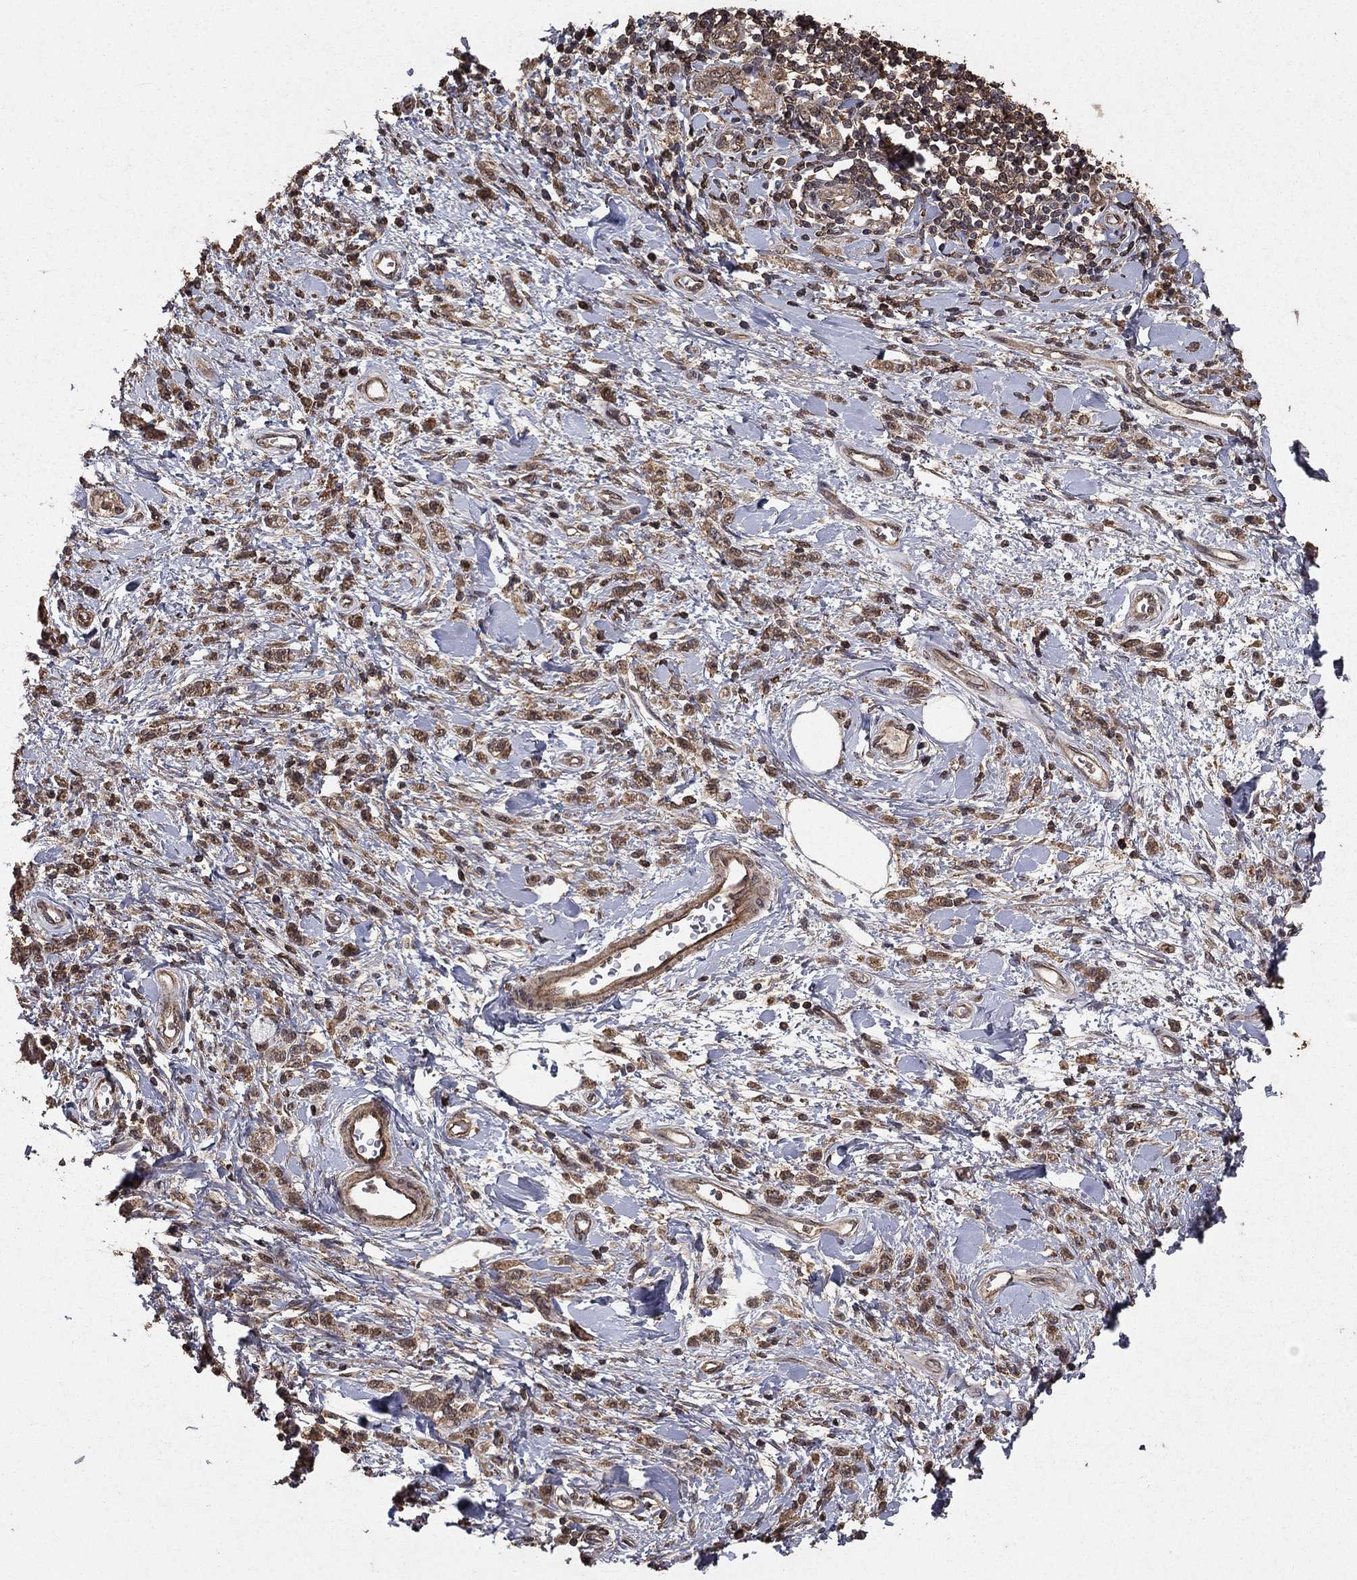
{"staining": {"intensity": "moderate", "quantity": "25%-75%", "location": "cytoplasmic/membranous"}, "tissue": "stomach cancer", "cell_type": "Tumor cells", "image_type": "cancer", "snomed": [{"axis": "morphology", "description": "Adenocarcinoma, NOS"}, {"axis": "topography", "description": "Stomach"}], "caption": "Immunohistochemistry (IHC) (DAB) staining of stomach cancer demonstrates moderate cytoplasmic/membranous protein staining in about 25%-75% of tumor cells.", "gene": "PRDM1", "patient": {"sex": "male", "age": 77}}